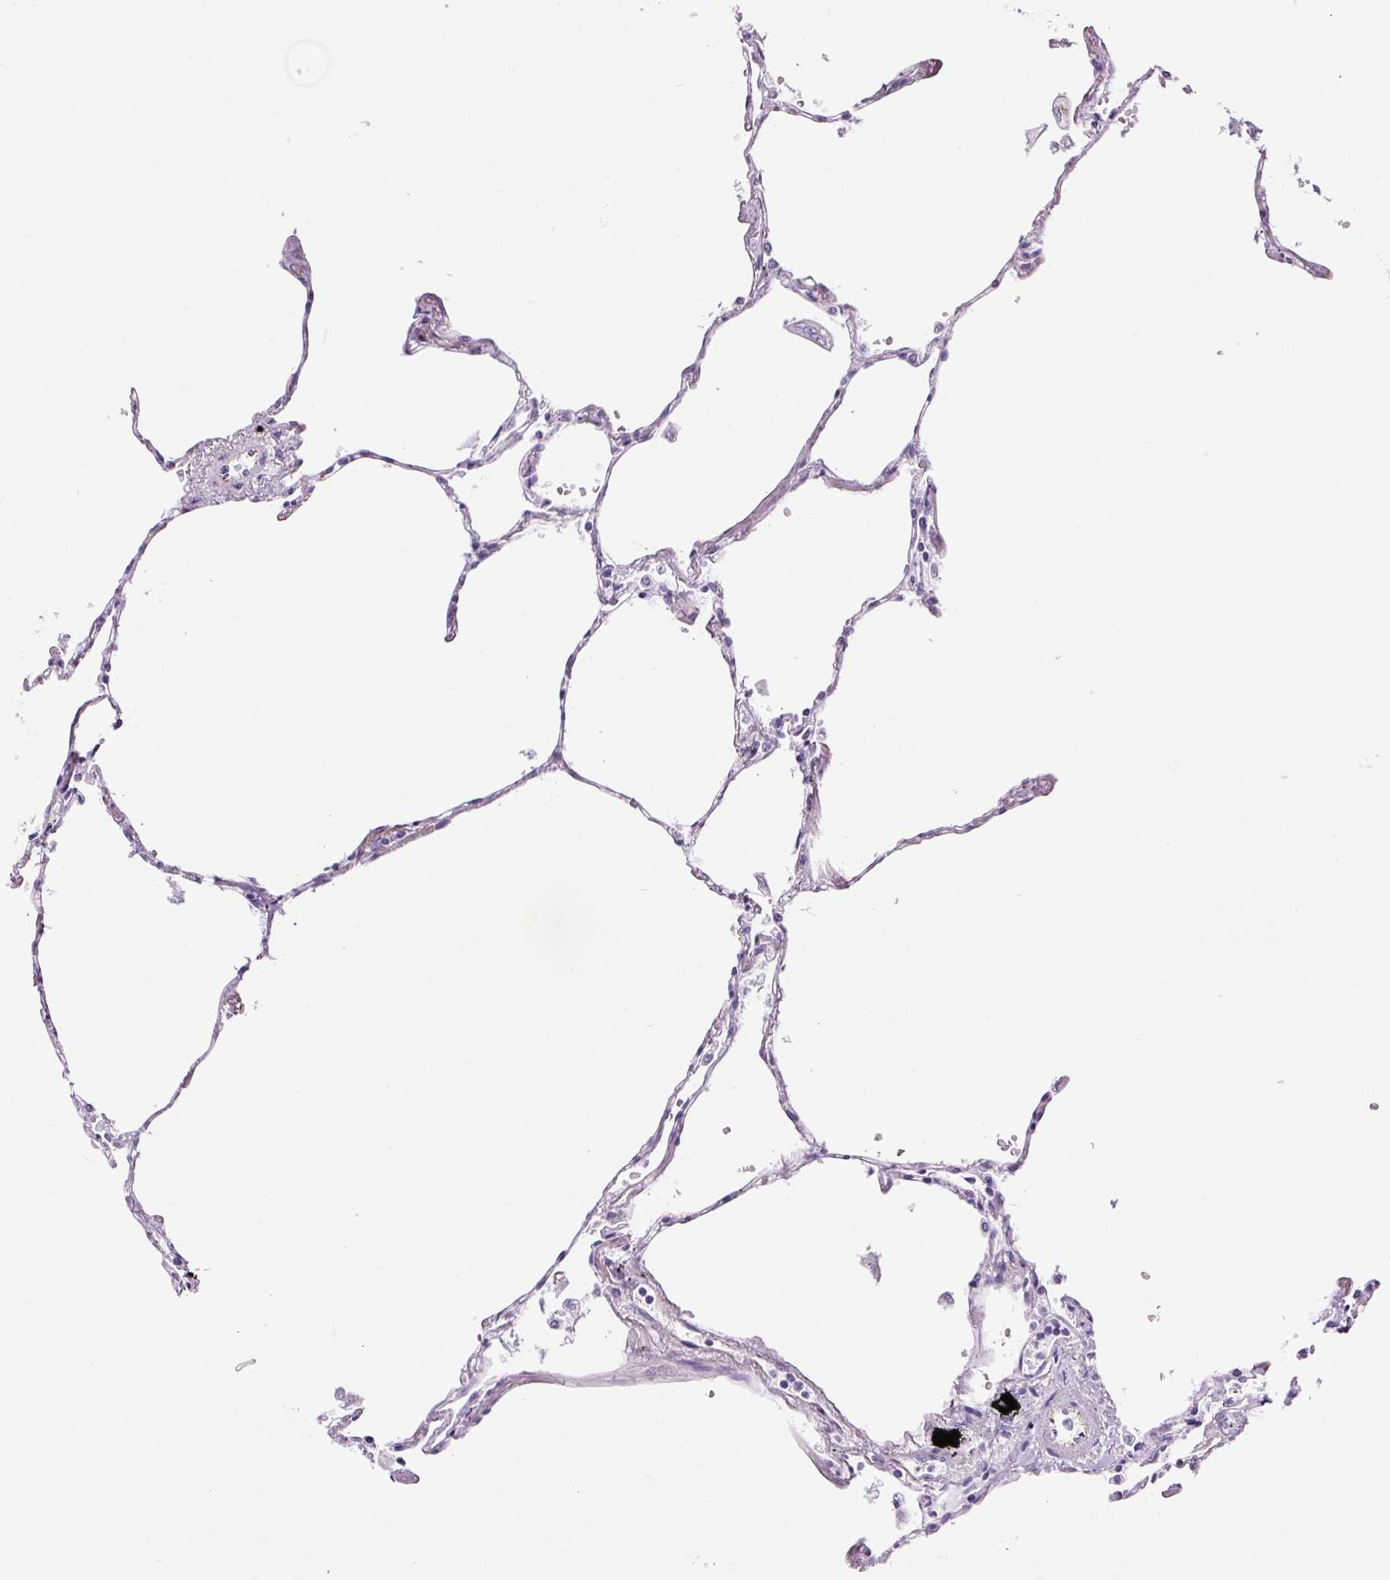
{"staining": {"intensity": "negative", "quantity": "none", "location": "none"}, "tissue": "lung", "cell_type": "Alveolar cells", "image_type": "normal", "snomed": [{"axis": "morphology", "description": "Normal tissue, NOS"}, {"axis": "topography", "description": "Lung"}], "caption": "Photomicrograph shows no protein positivity in alveolar cells of unremarkable lung. Brightfield microscopy of immunohistochemistry (IHC) stained with DAB (3,3'-diaminobenzidine) (brown) and hematoxylin (blue), captured at high magnification.", "gene": "ADSS1", "patient": {"sex": "female", "age": 67}}